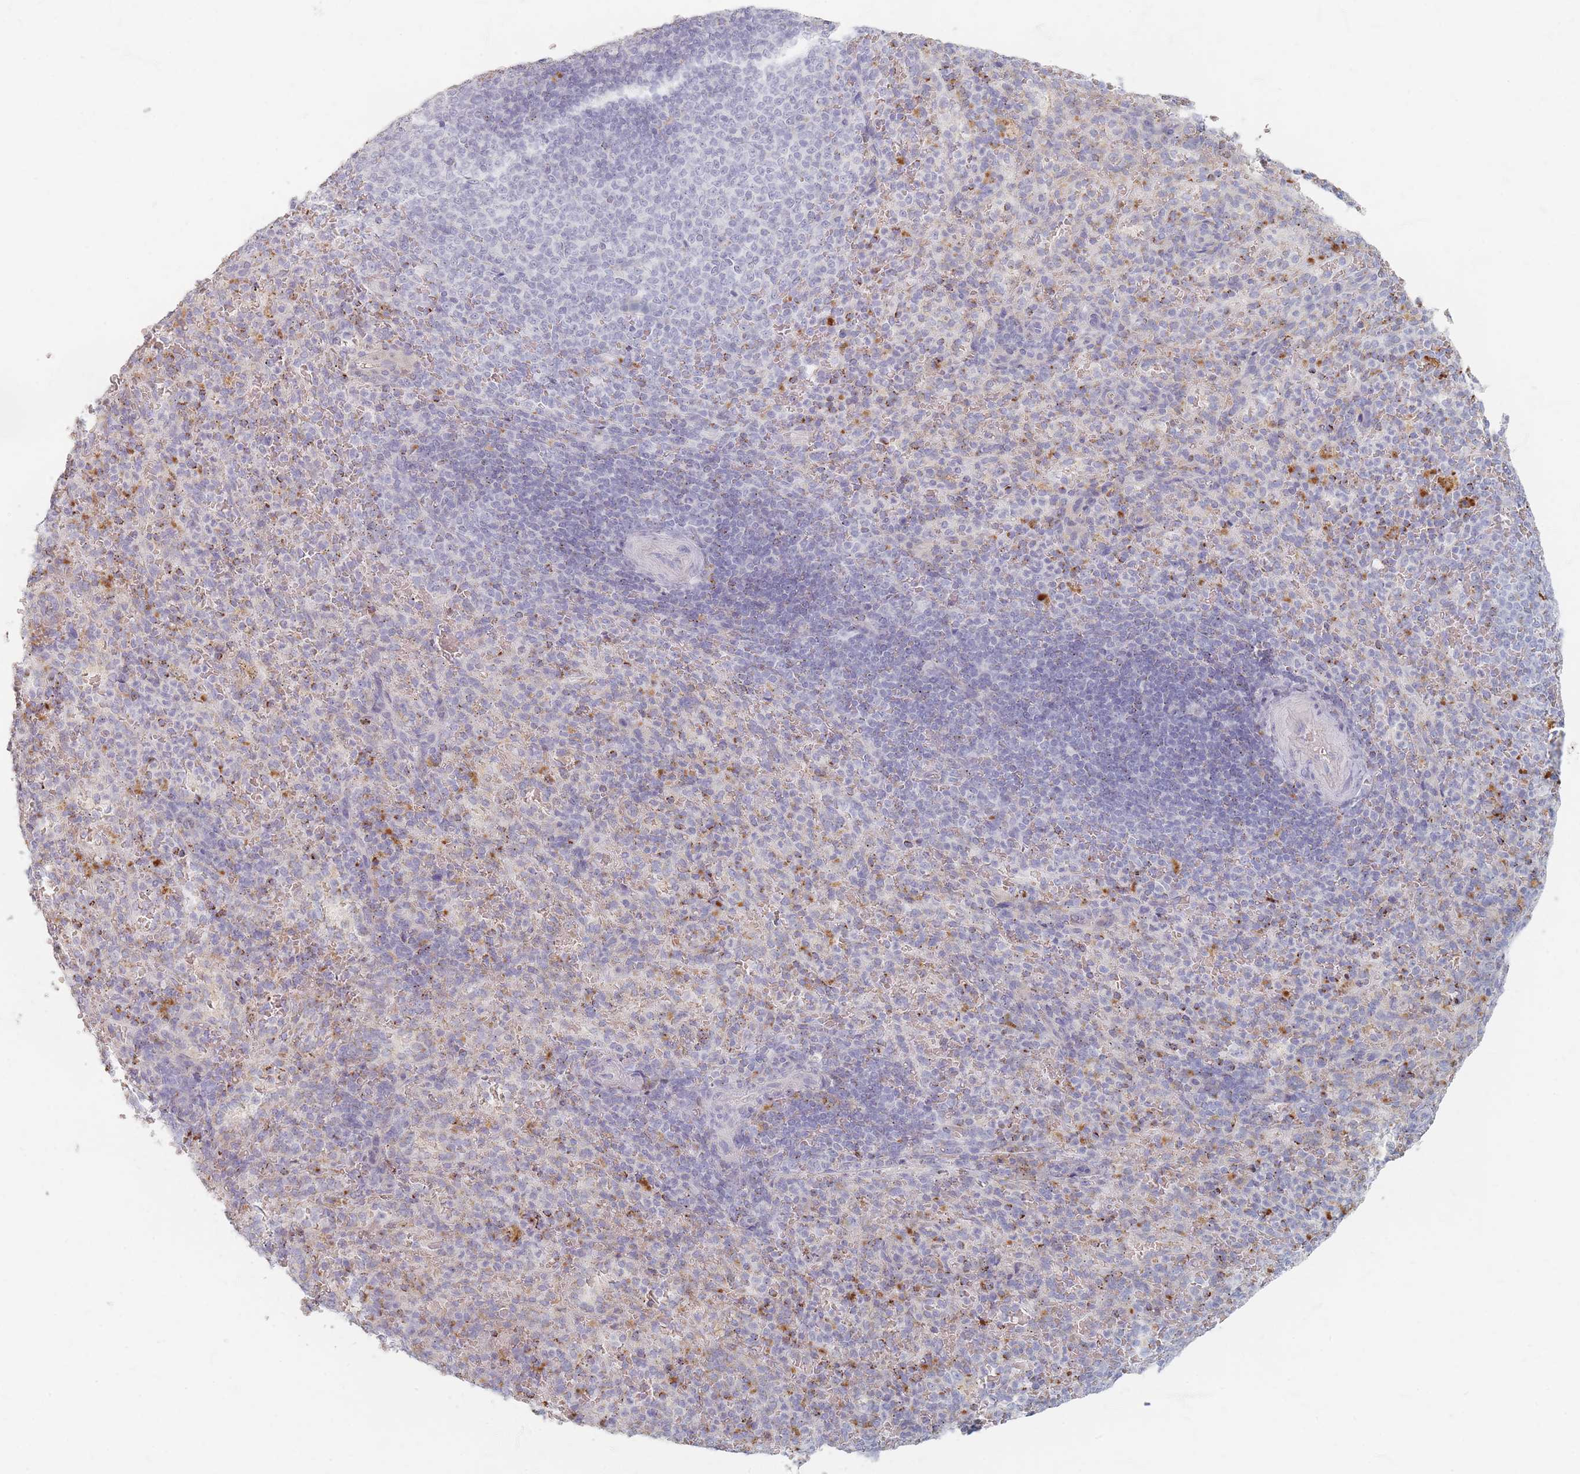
{"staining": {"intensity": "moderate", "quantity": "<25%", "location": "cytoplasmic/membranous"}, "tissue": "spleen", "cell_type": "Cells in red pulp", "image_type": "normal", "snomed": [{"axis": "morphology", "description": "Normal tissue, NOS"}, {"axis": "topography", "description": "Spleen"}], "caption": "The image reveals staining of normal spleen, revealing moderate cytoplasmic/membranous protein positivity (brown color) within cells in red pulp.", "gene": "ENSG00000251357", "patient": {"sex": "female", "age": 21}}